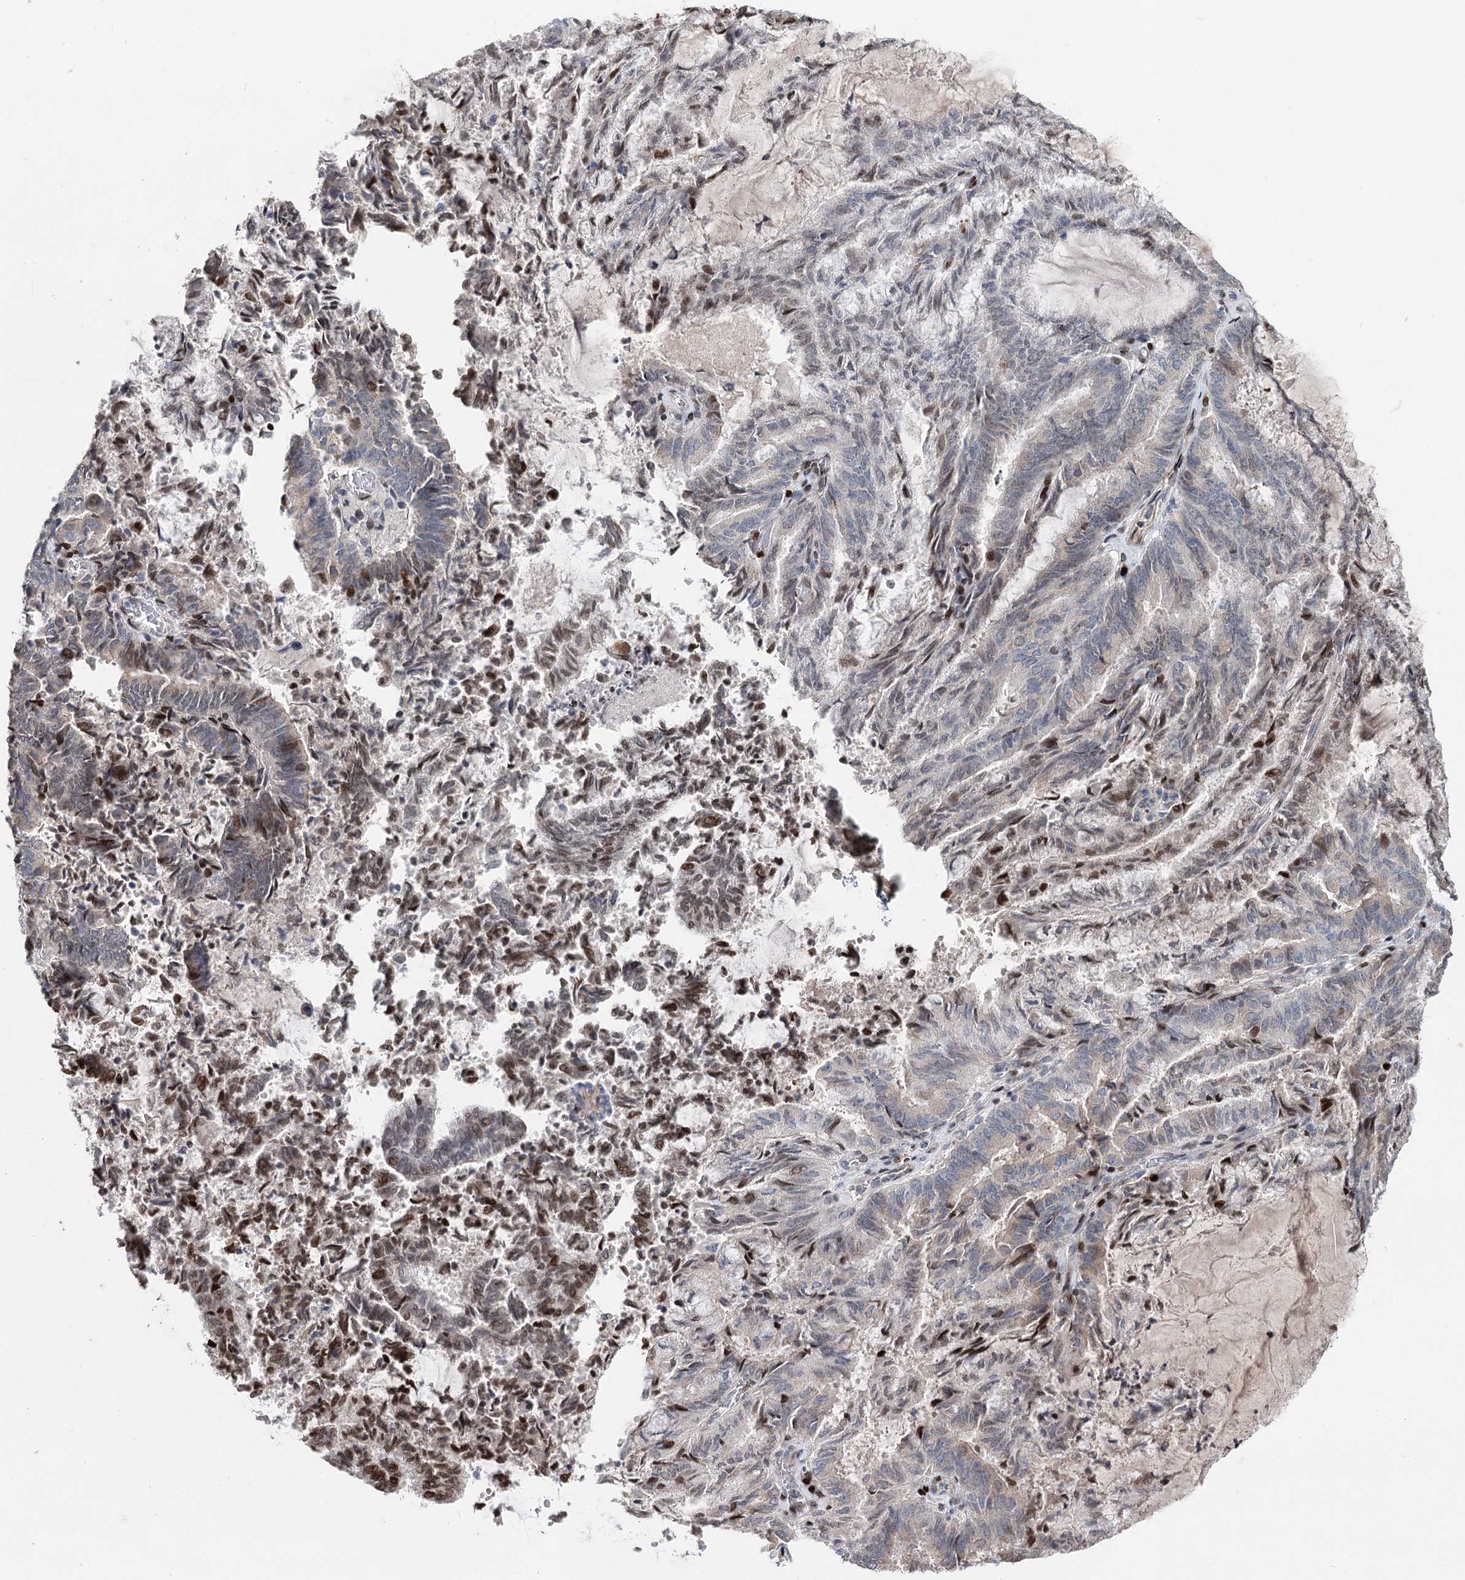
{"staining": {"intensity": "moderate", "quantity": "<25%", "location": "nuclear"}, "tissue": "endometrial cancer", "cell_type": "Tumor cells", "image_type": "cancer", "snomed": [{"axis": "morphology", "description": "Adenocarcinoma, NOS"}, {"axis": "topography", "description": "Endometrium"}], "caption": "DAB (3,3'-diaminobenzidine) immunohistochemical staining of human adenocarcinoma (endometrial) shows moderate nuclear protein positivity in approximately <25% of tumor cells.", "gene": "FRMD4A", "patient": {"sex": "female", "age": 80}}